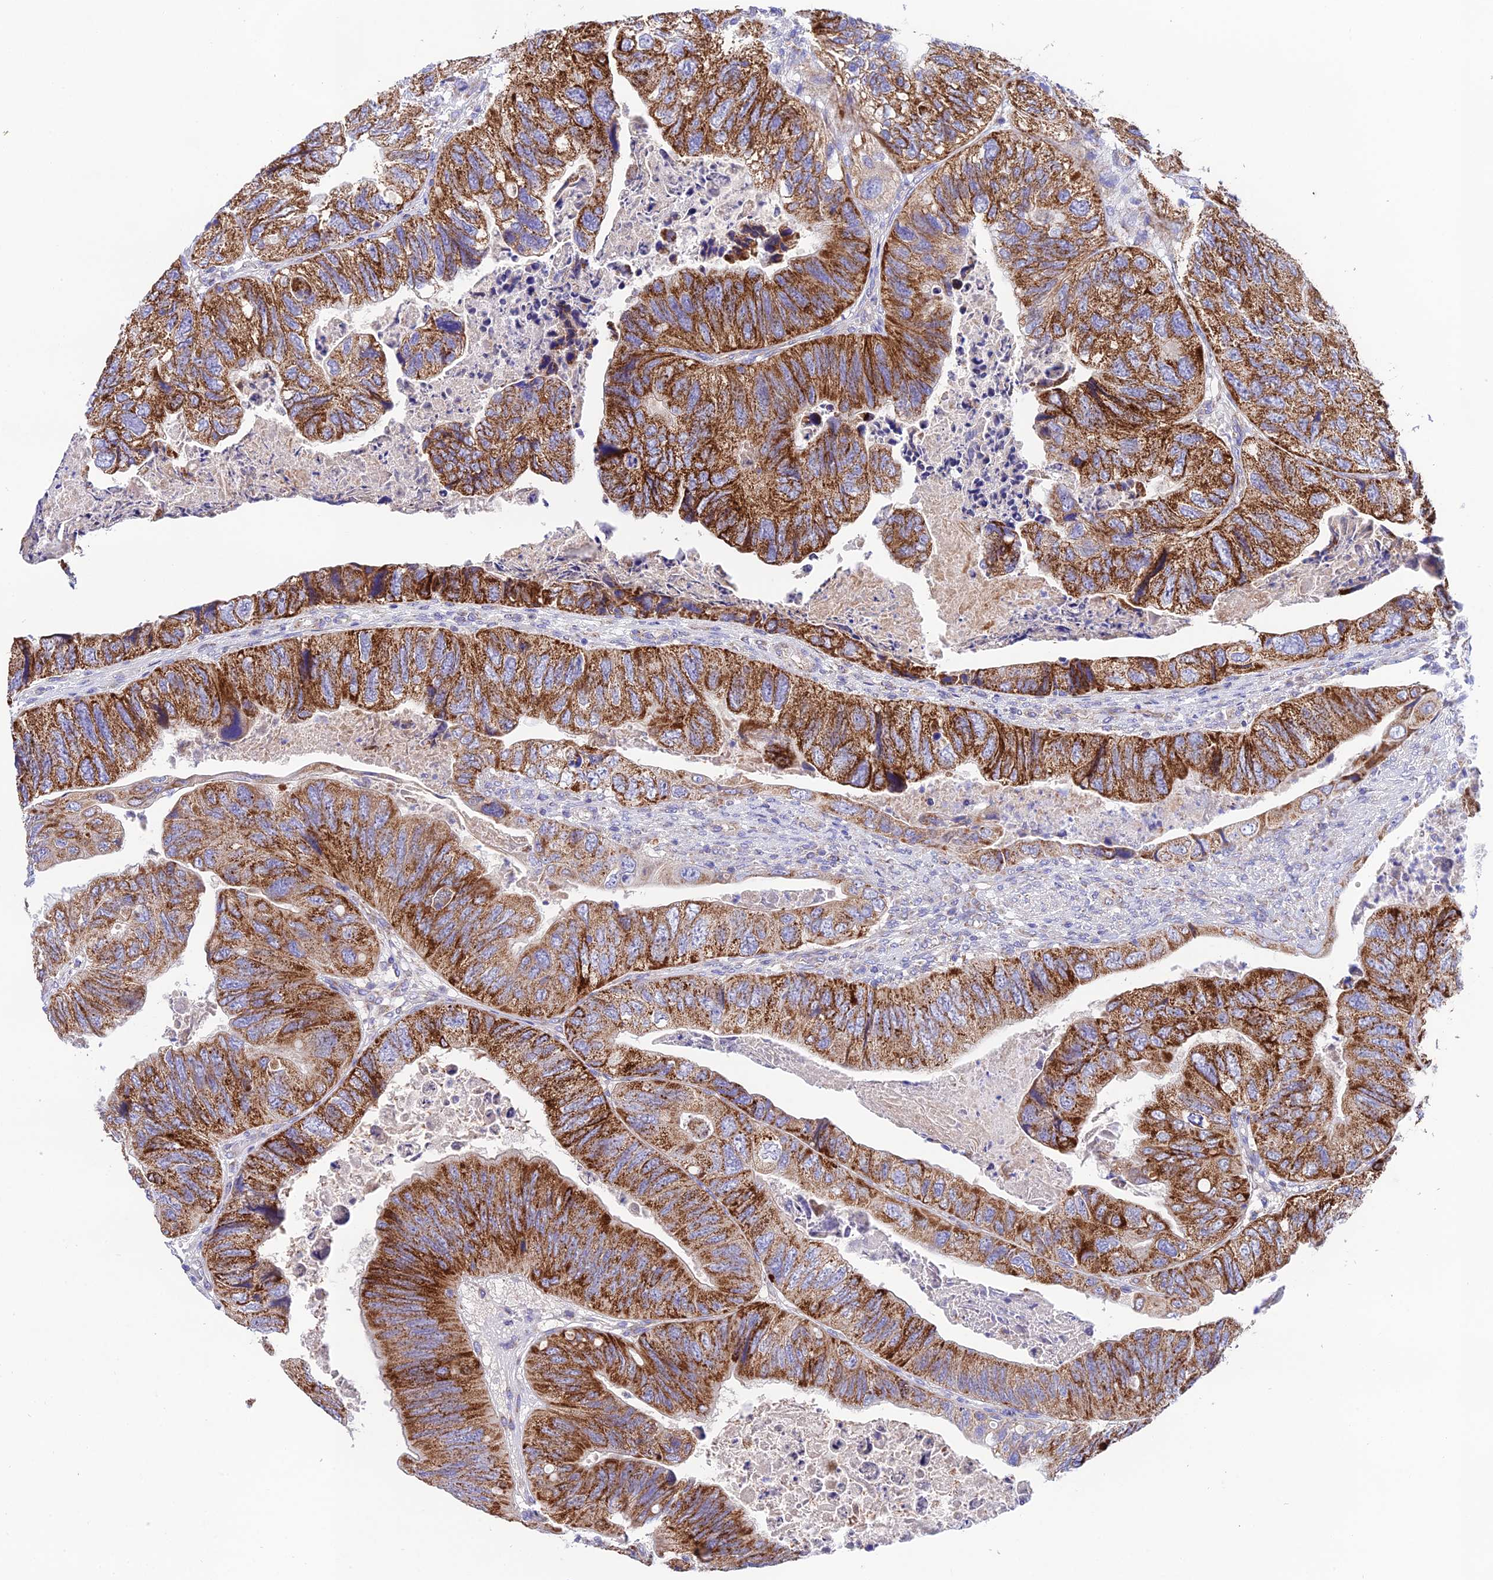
{"staining": {"intensity": "strong", "quantity": ">75%", "location": "cytoplasmic/membranous"}, "tissue": "colorectal cancer", "cell_type": "Tumor cells", "image_type": "cancer", "snomed": [{"axis": "morphology", "description": "Adenocarcinoma, NOS"}, {"axis": "topography", "description": "Rectum"}], "caption": "A histopathology image of colorectal adenocarcinoma stained for a protein demonstrates strong cytoplasmic/membranous brown staining in tumor cells.", "gene": "HSDL2", "patient": {"sex": "male", "age": 63}}